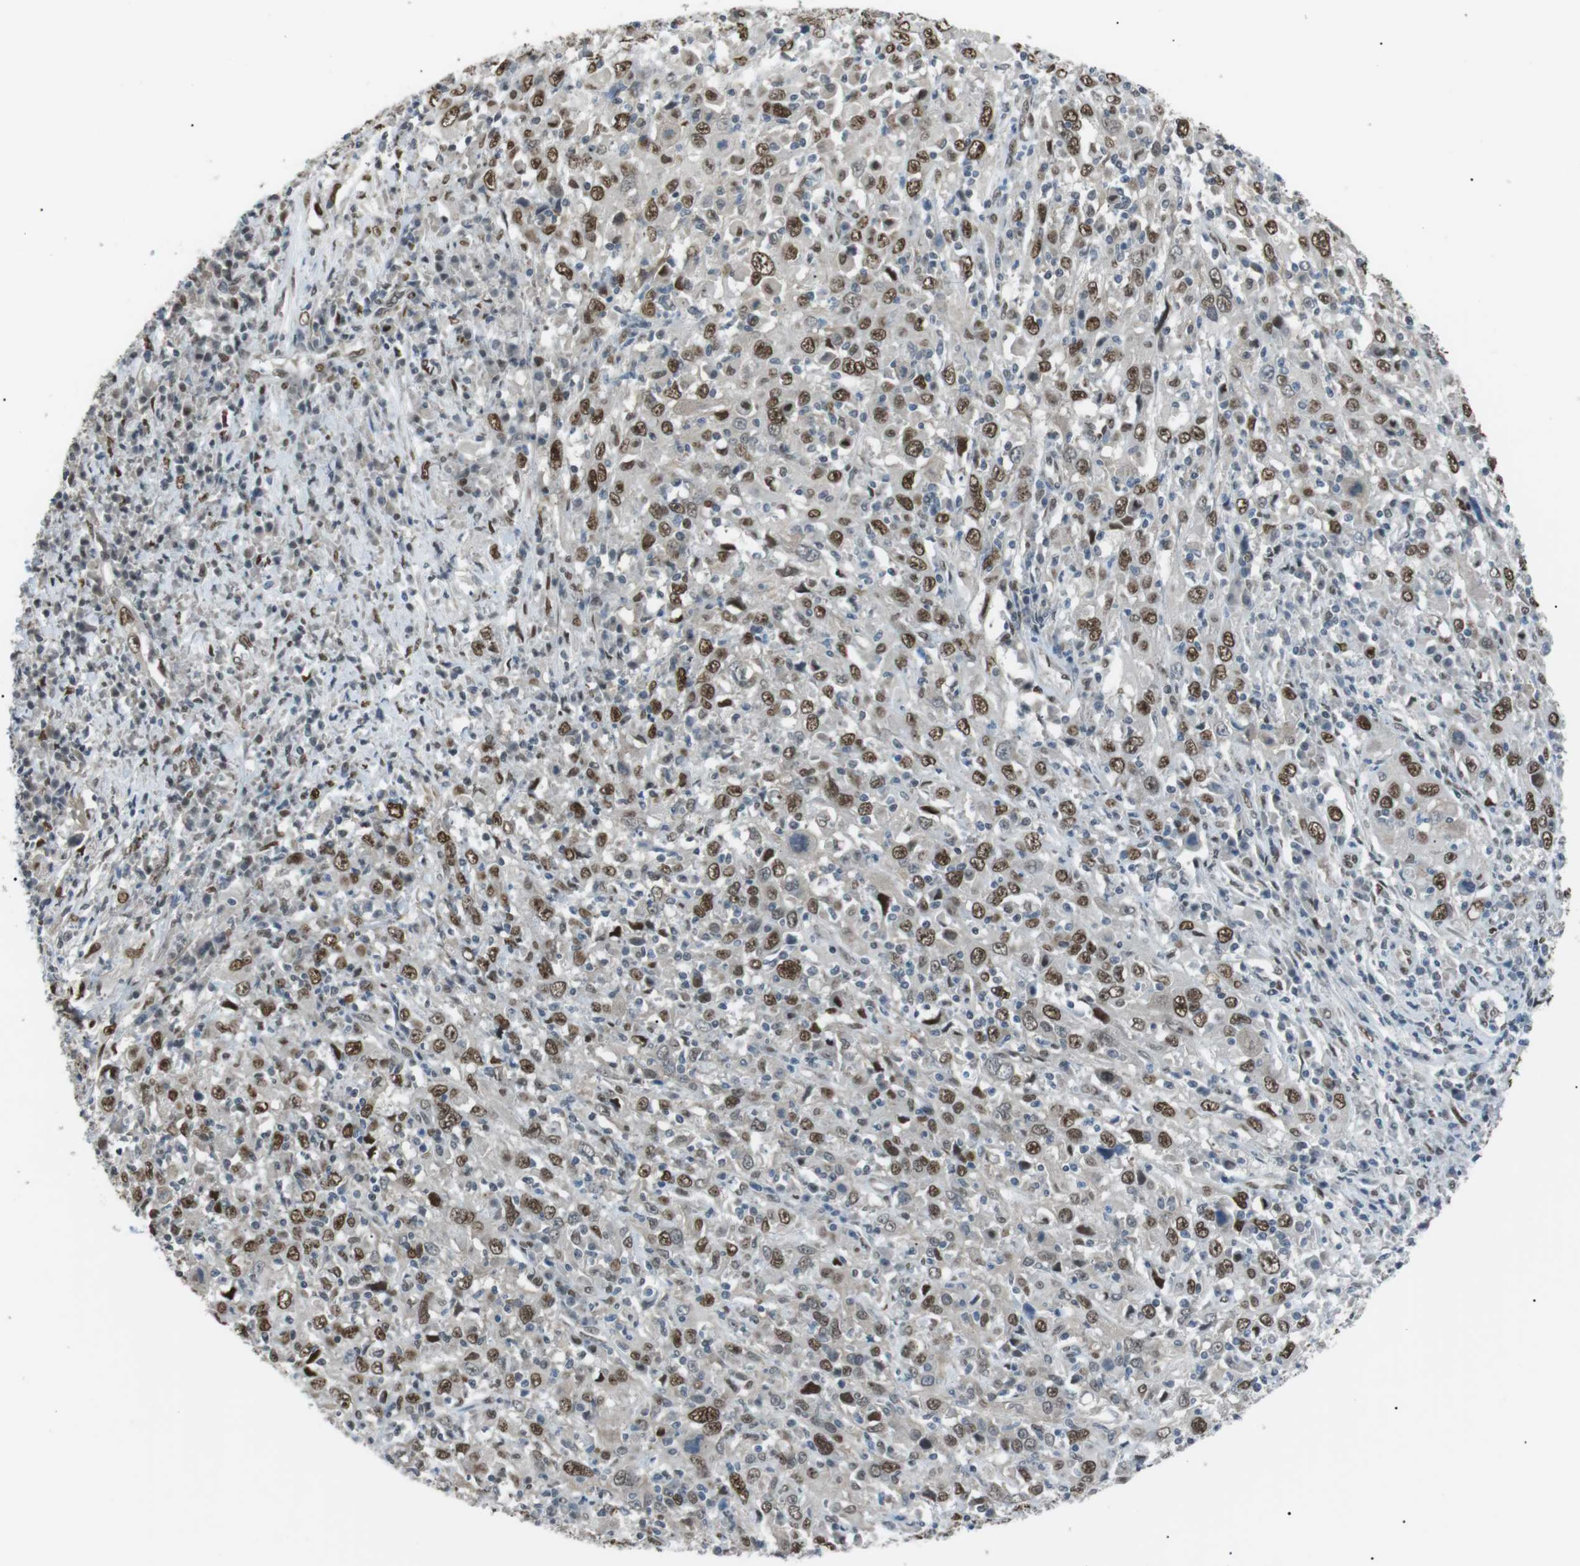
{"staining": {"intensity": "moderate", "quantity": ">75%", "location": "nuclear"}, "tissue": "cervical cancer", "cell_type": "Tumor cells", "image_type": "cancer", "snomed": [{"axis": "morphology", "description": "Squamous cell carcinoma, NOS"}, {"axis": "topography", "description": "Cervix"}], "caption": "Cervical cancer (squamous cell carcinoma) stained with a protein marker exhibits moderate staining in tumor cells.", "gene": "SRPK2", "patient": {"sex": "female", "age": 46}}